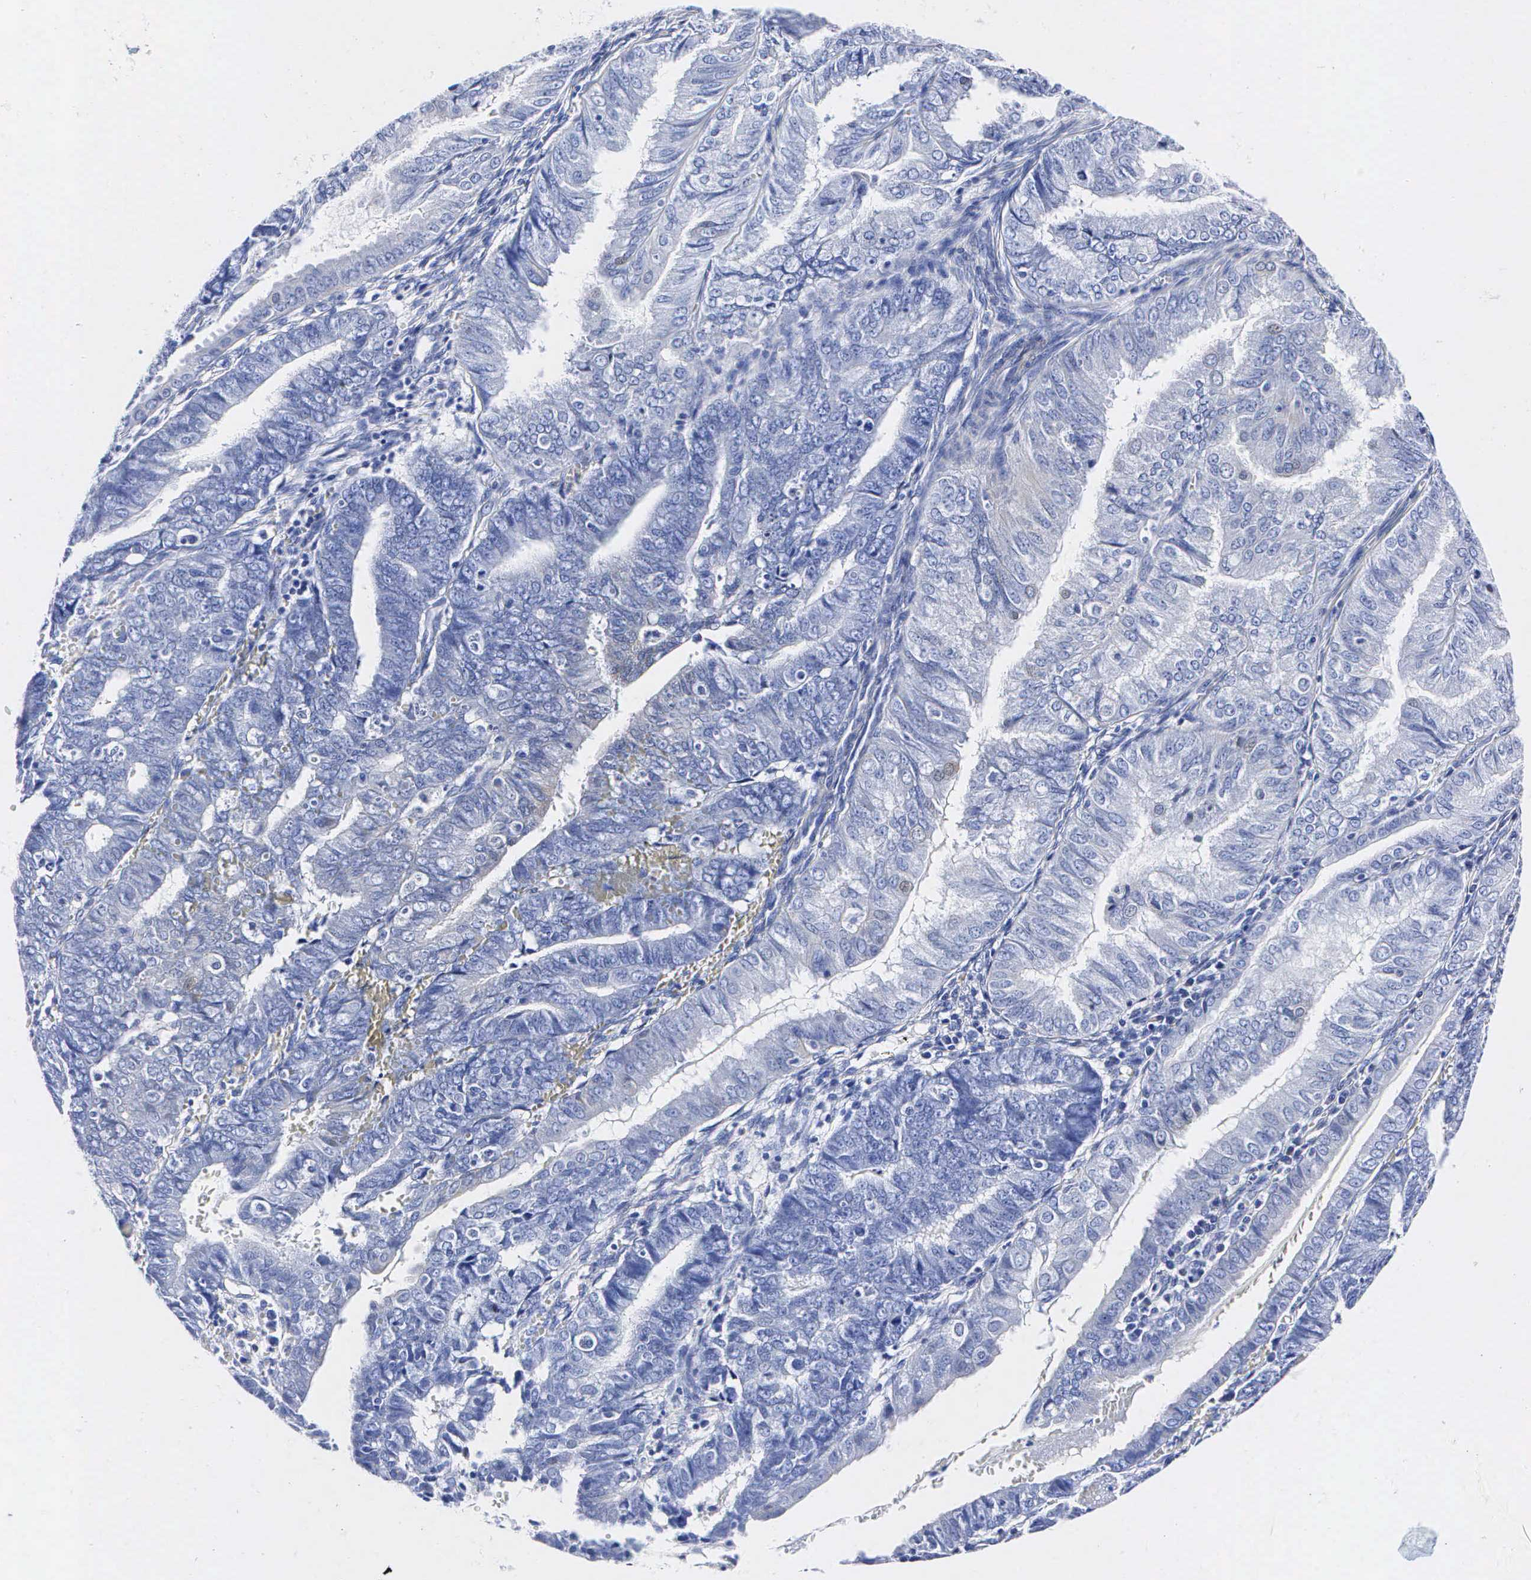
{"staining": {"intensity": "negative", "quantity": "none", "location": "none"}, "tissue": "endometrial cancer", "cell_type": "Tumor cells", "image_type": "cancer", "snomed": [{"axis": "morphology", "description": "Adenocarcinoma, NOS"}, {"axis": "topography", "description": "Endometrium"}], "caption": "Tumor cells show no significant protein positivity in endometrial cancer. The staining was performed using DAB to visualize the protein expression in brown, while the nuclei were stained in blue with hematoxylin (Magnification: 20x).", "gene": "ENO2", "patient": {"sex": "female", "age": 66}}